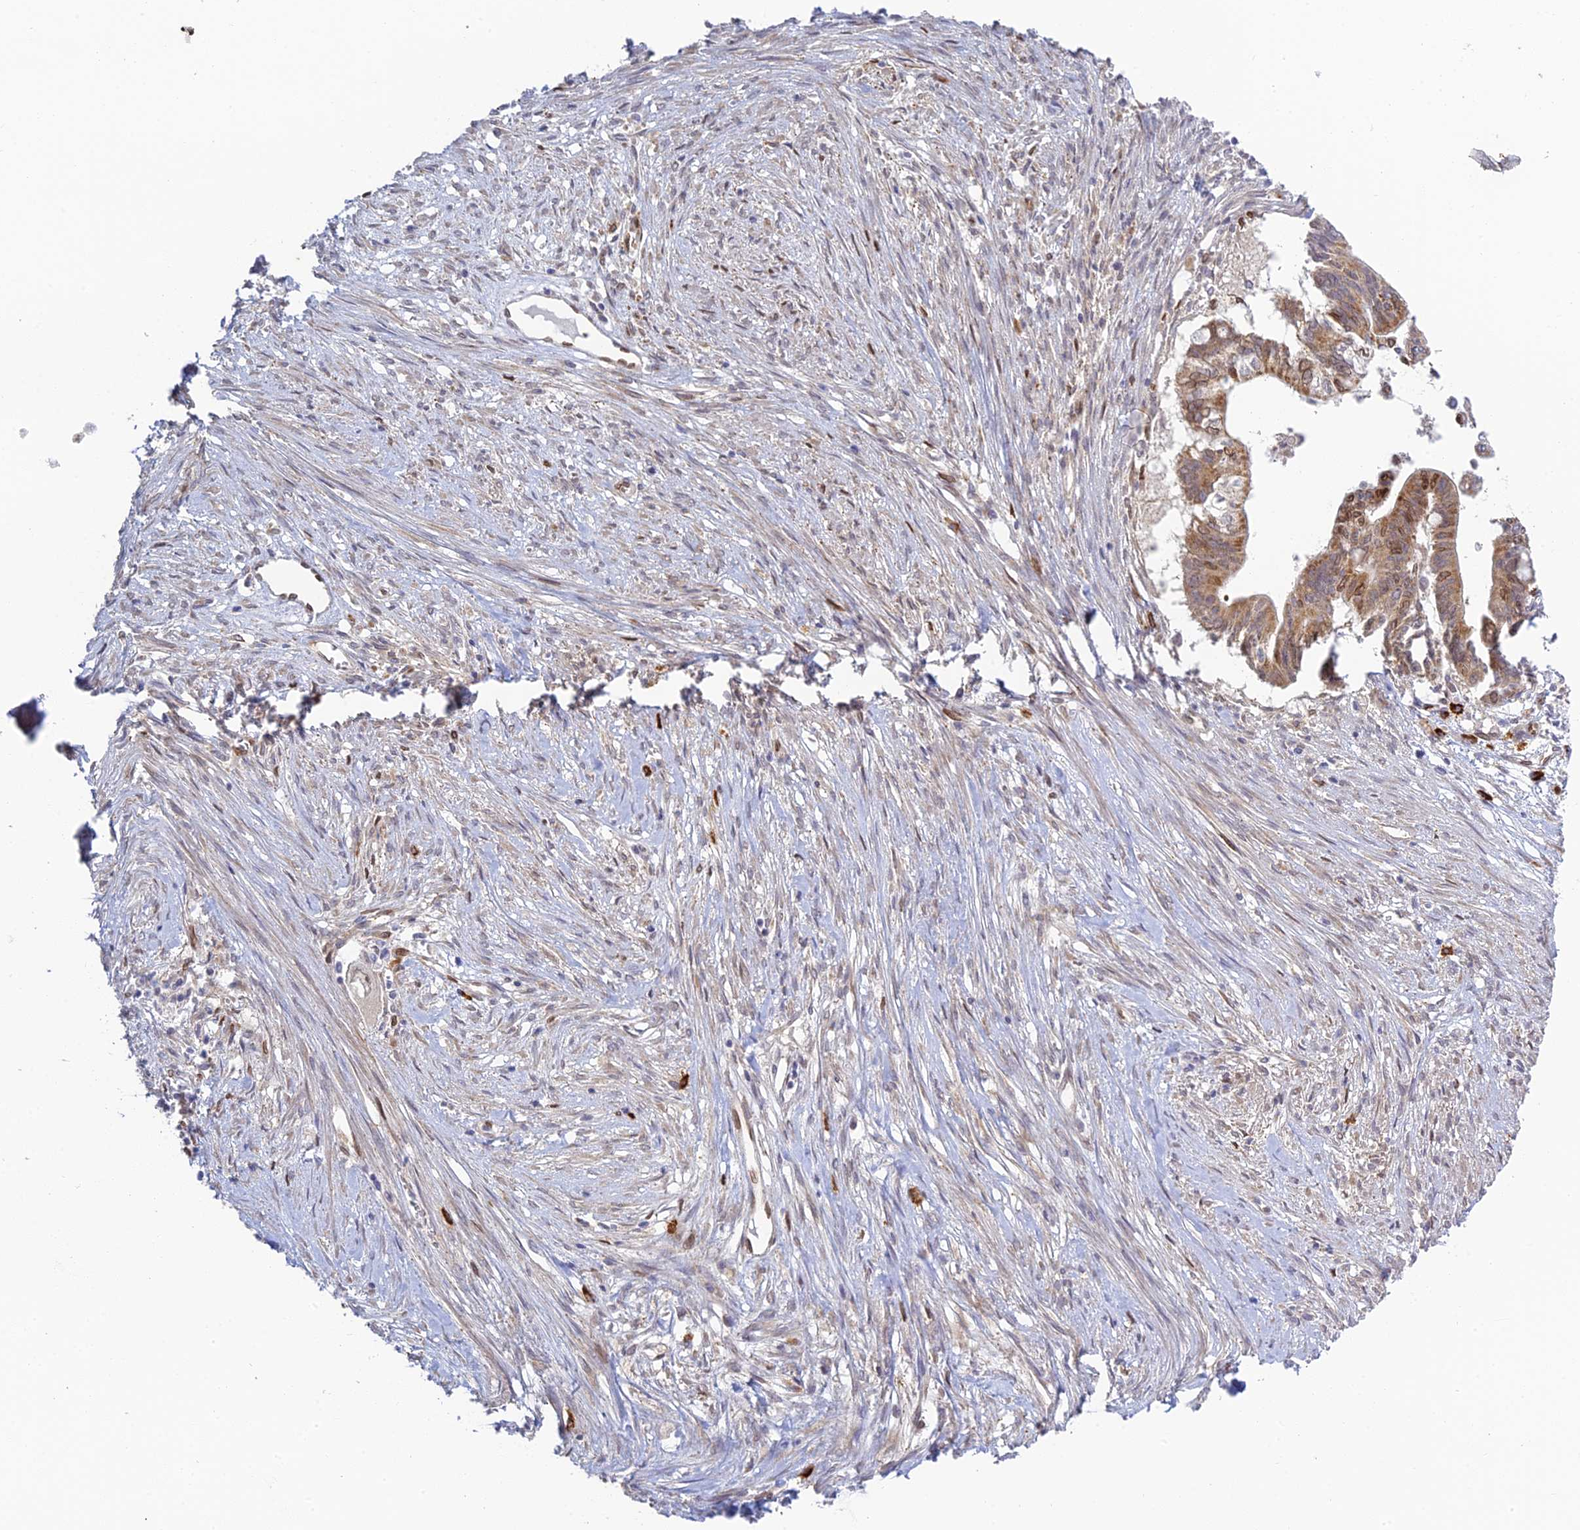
{"staining": {"intensity": "moderate", "quantity": ">75%", "location": "cytoplasmic/membranous,nuclear"}, "tissue": "pancreatic cancer", "cell_type": "Tumor cells", "image_type": "cancer", "snomed": [{"axis": "morphology", "description": "Adenocarcinoma, NOS"}, {"axis": "topography", "description": "Pancreas"}], "caption": "Protein expression analysis of adenocarcinoma (pancreatic) displays moderate cytoplasmic/membranous and nuclear expression in about >75% of tumor cells.", "gene": "SKIC8", "patient": {"sex": "male", "age": 68}}